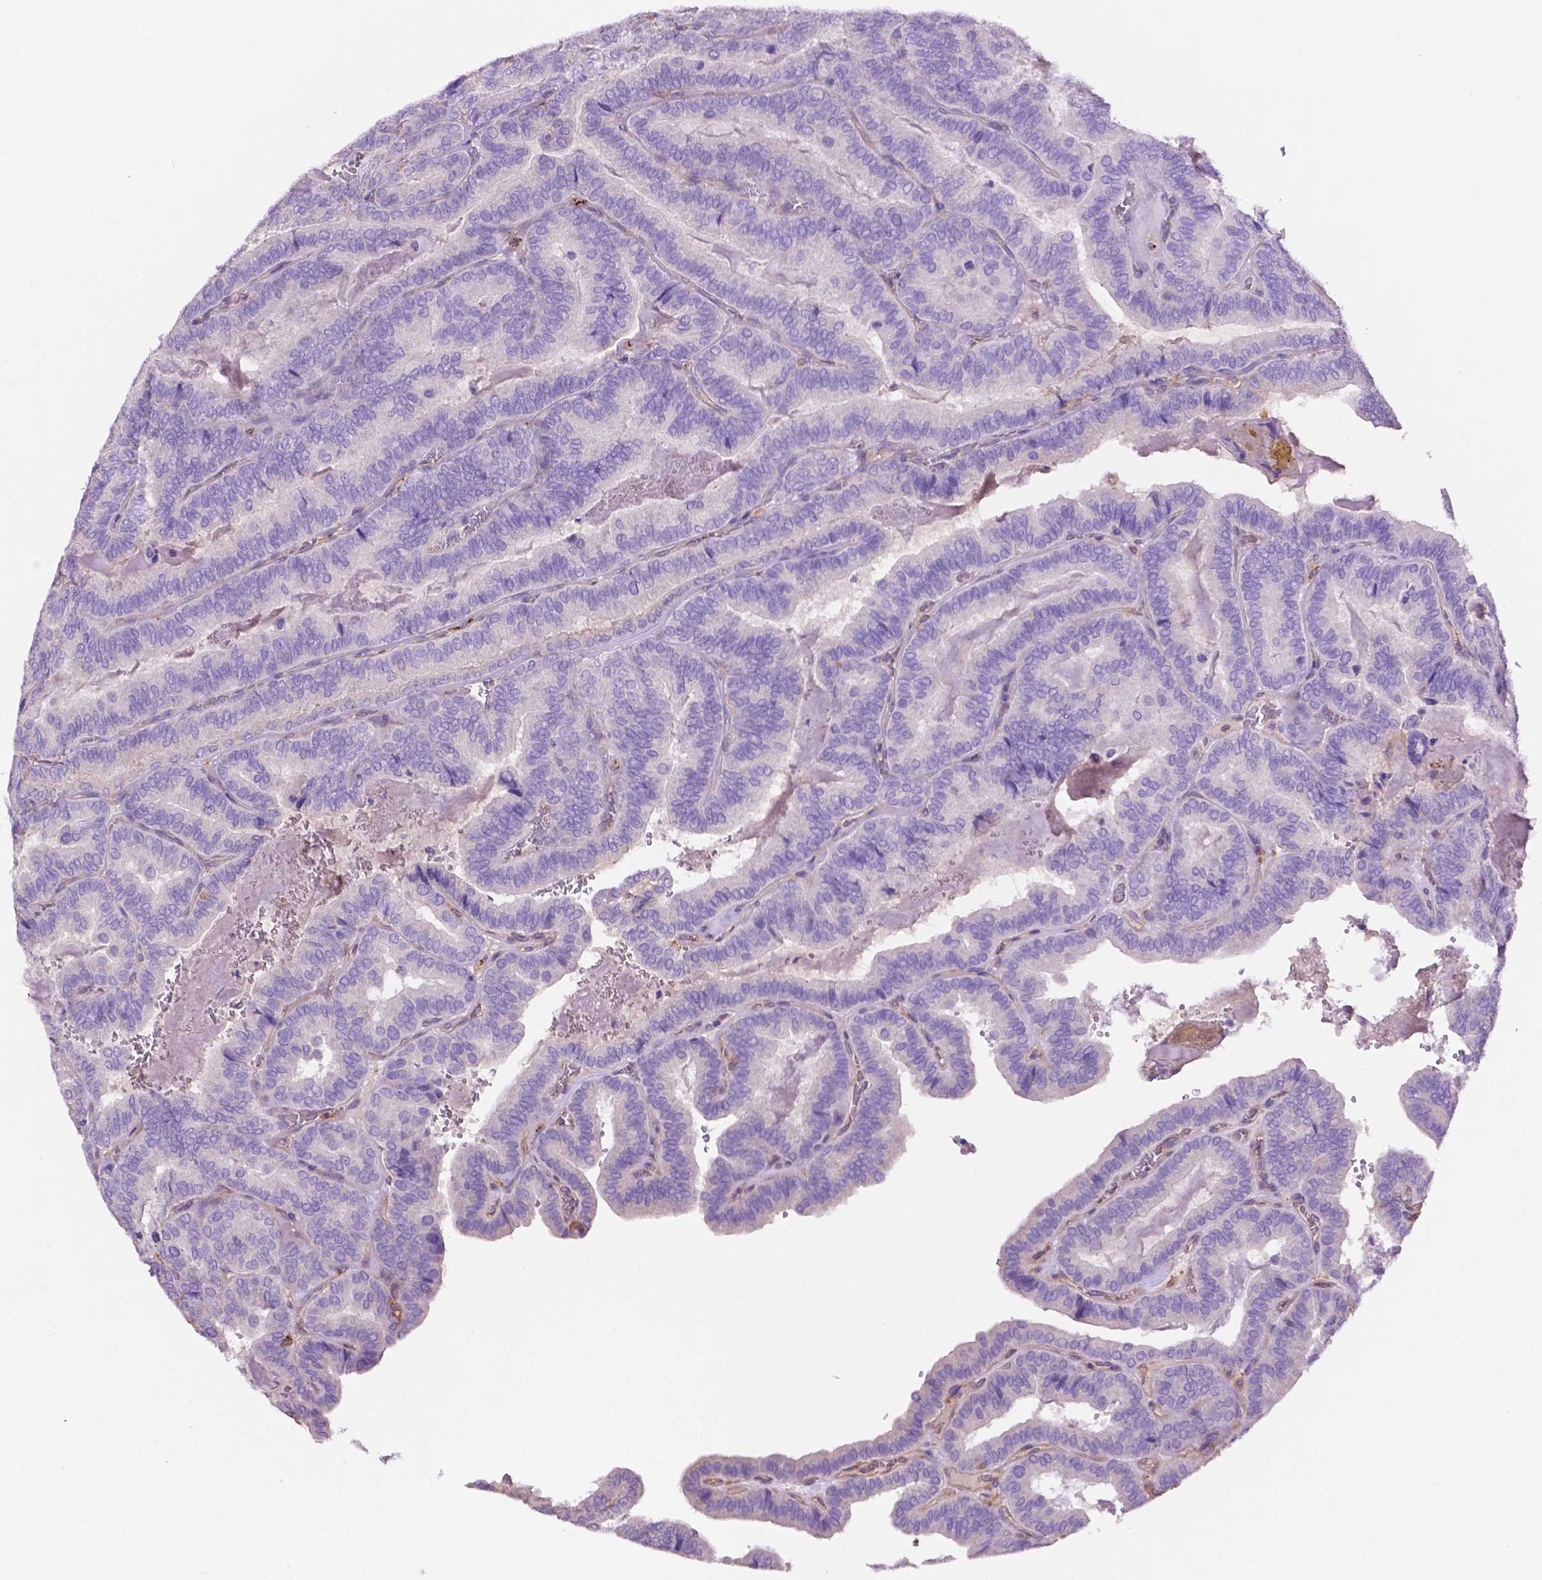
{"staining": {"intensity": "negative", "quantity": "none", "location": "none"}, "tissue": "thyroid cancer", "cell_type": "Tumor cells", "image_type": "cancer", "snomed": [{"axis": "morphology", "description": "Papillary adenocarcinoma, NOS"}, {"axis": "topography", "description": "Thyroid gland"}], "caption": "High power microscopy histopathology image of an immunohistochemistry photomicrograph of thyroid cancer, revealing no significant positivity in tumor cells.", "gene": "GDPD5", "patient": {"sex": "female", "age": 75}}